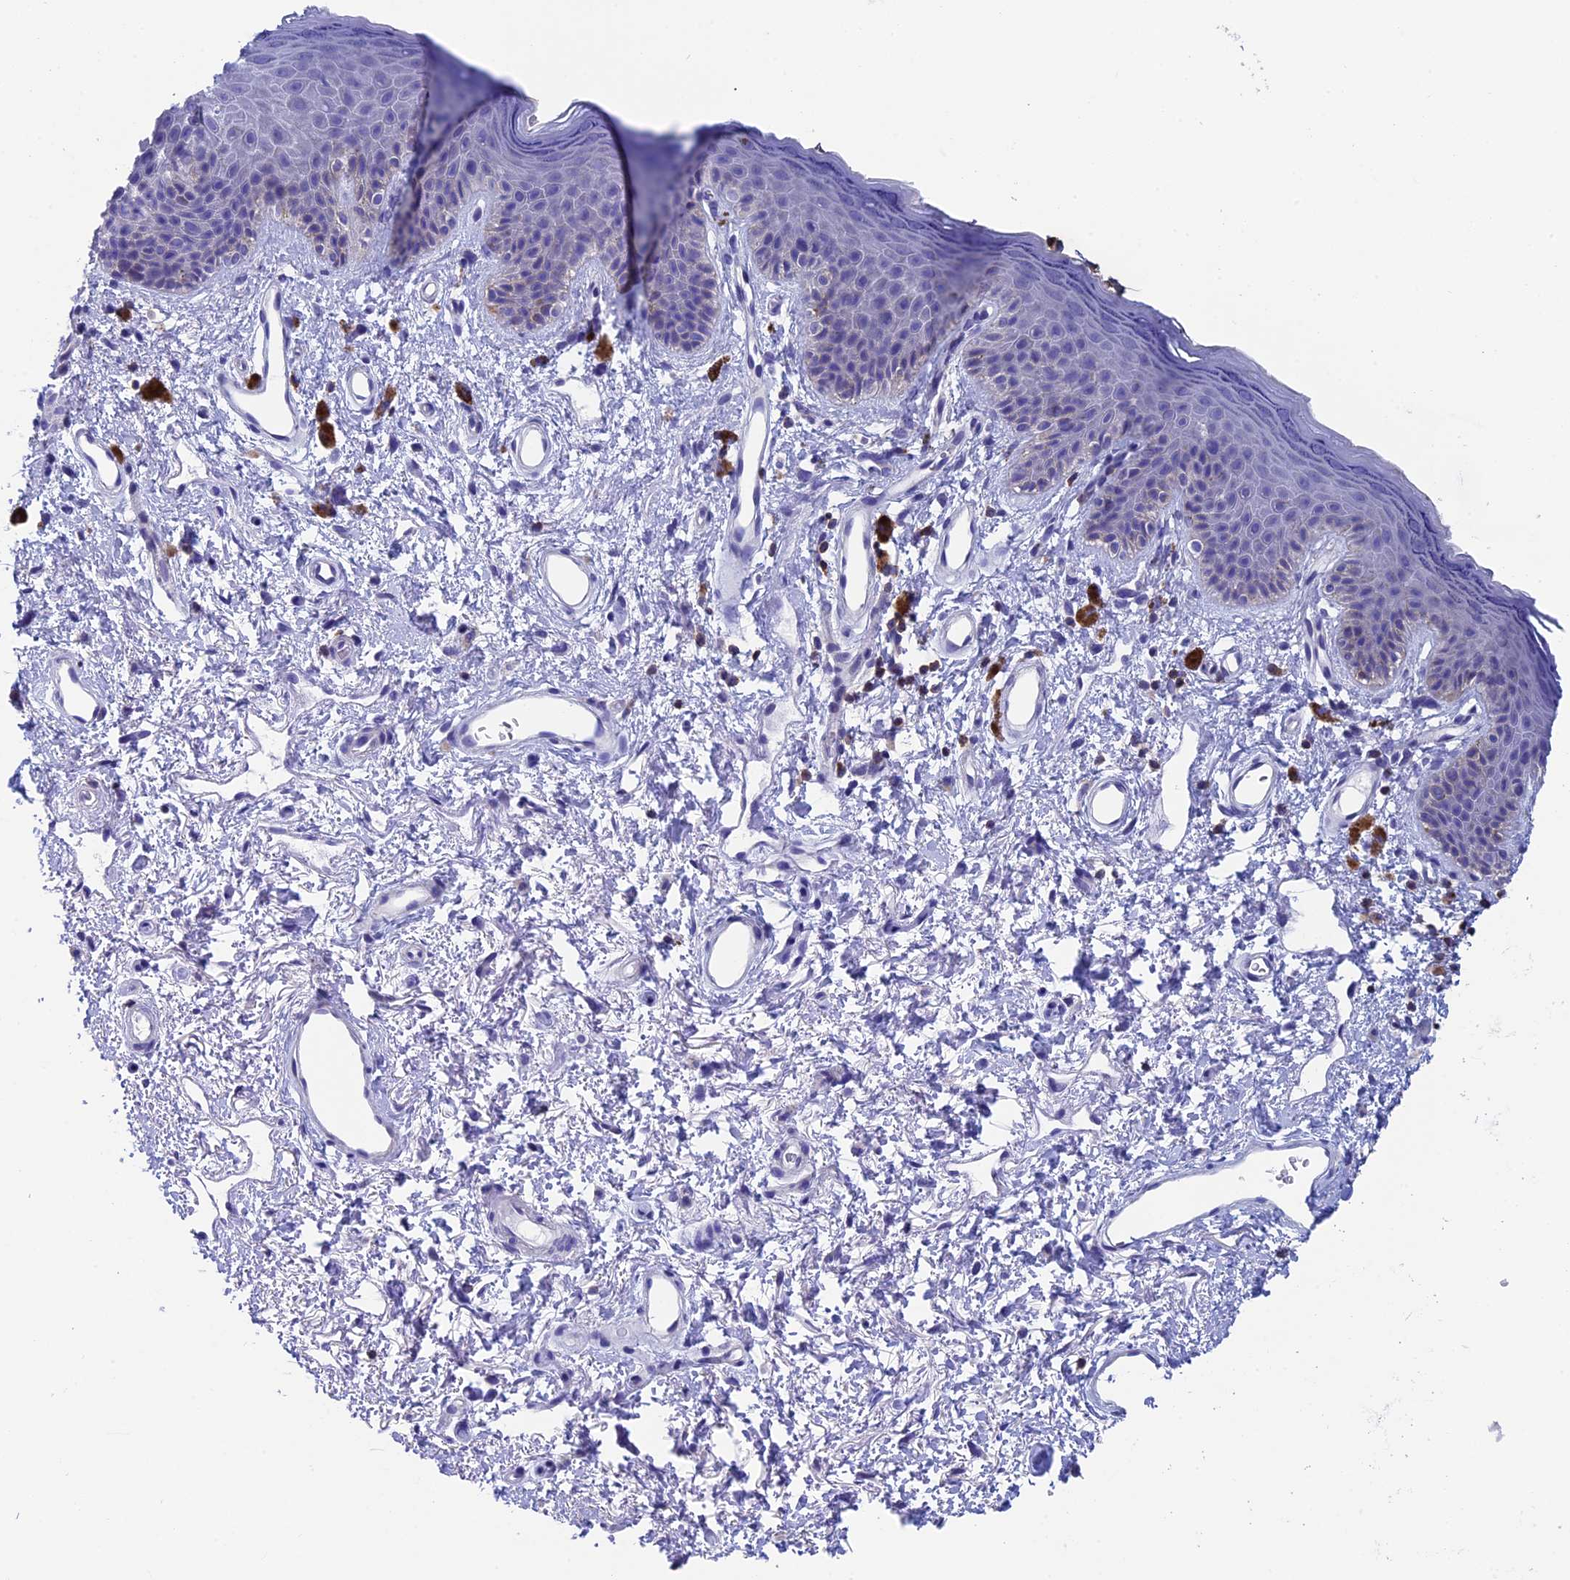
{"staining": {"intensity": "negative", "quantity": "none", "location": "none"}, "tissue": "skin", "cell_type": "Epidermal cells", "image_type": "normal", "snomed": [{"axis": "morphology", "description": "Normal tissue, NOS"}, {"axis": "topography", "description": "Anal"}], "caption": "This is an IHC histopathology image of benign skin. There is no staining in epidermal cells.", "gene": "SEPTIN1", "patient": {"sex": "female", "age": 46}}